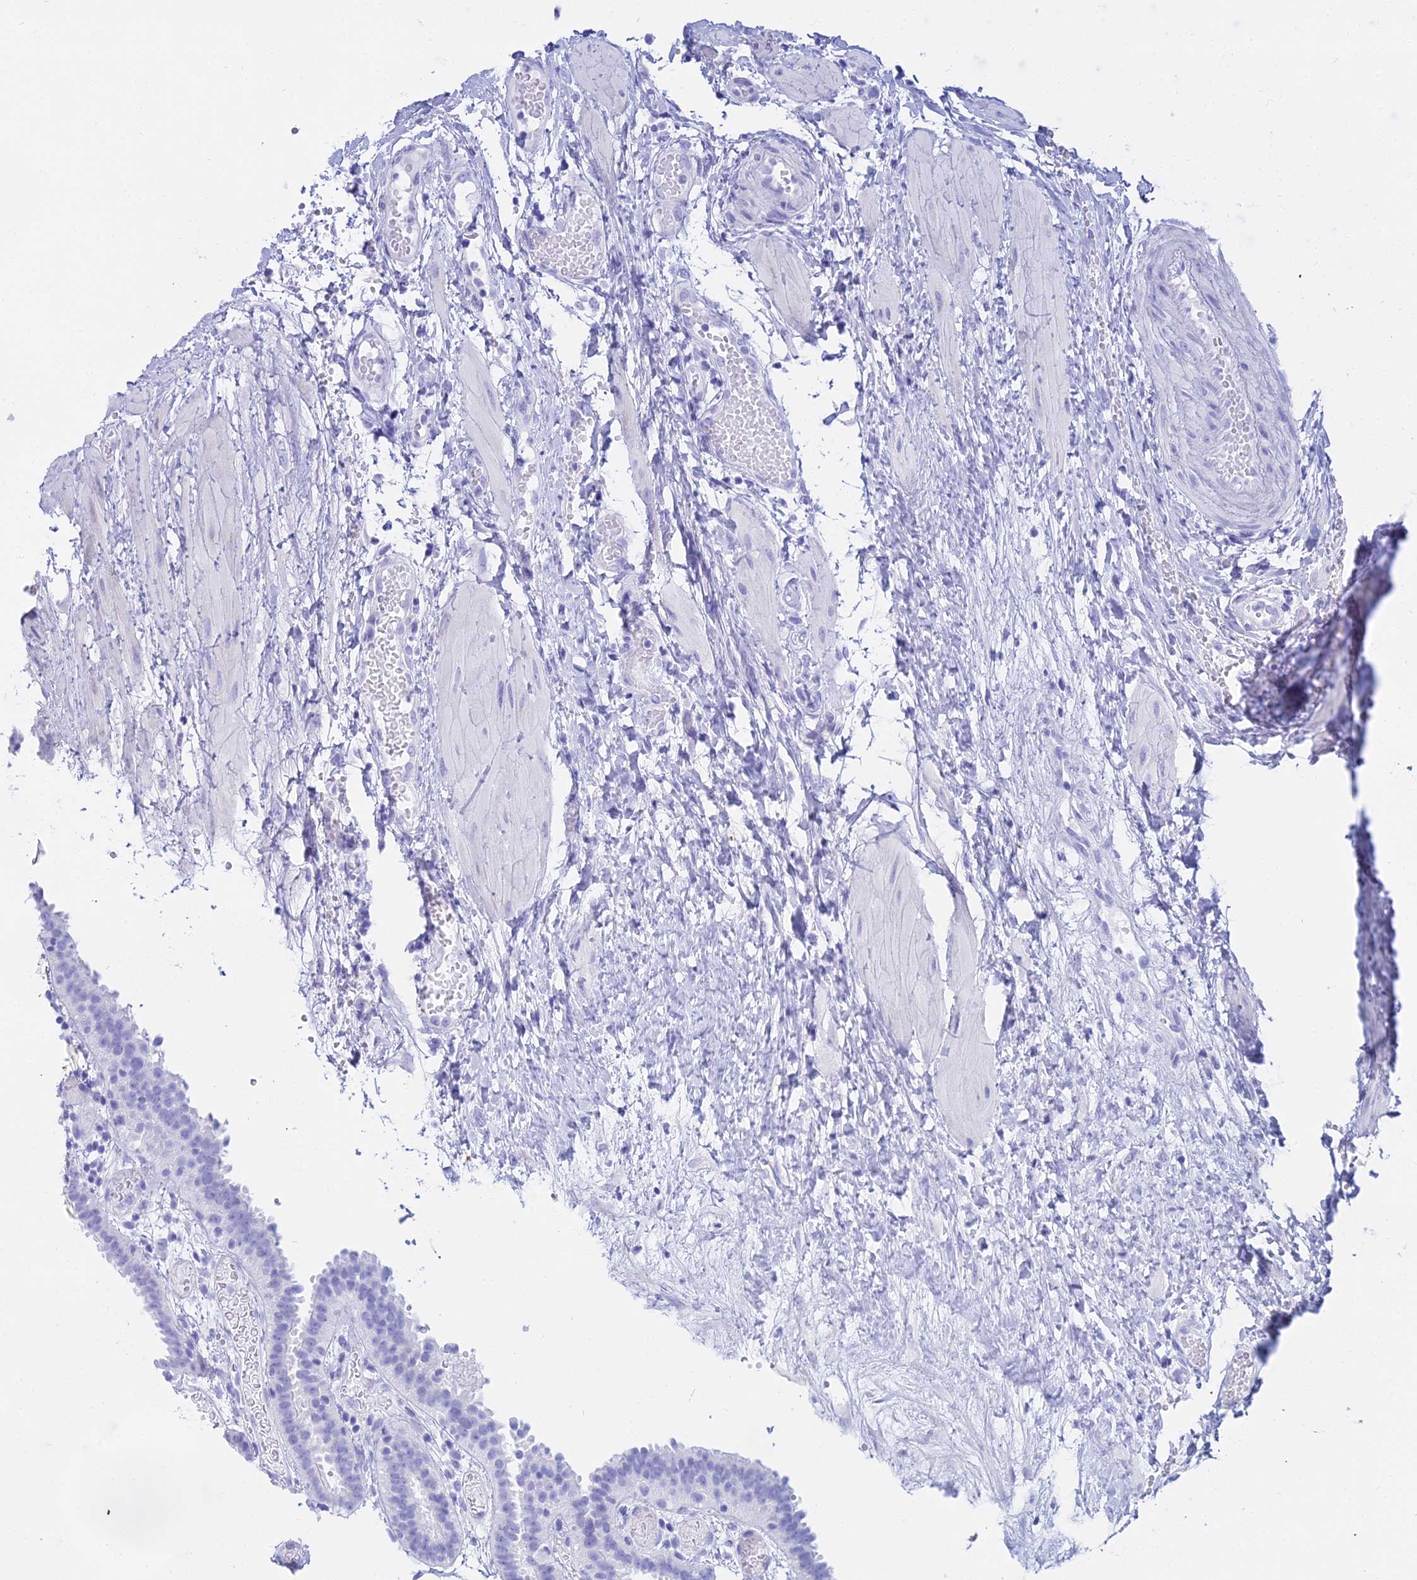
{"staining": {"intensity": "negative", "quantity": "none", "location": "none"}, "tissue": "fallopian tube", "cell_type": "Glandular cells", "image_type": "normal", "snomed": [{"axis": "morphology", "description": "Normal tissue, NOS"}, {"axis": "topography", "description": "Fallopian tube"}], "caption": "The immunohistochemistry (IHC) micrograph has no significant expression in glandular cells of fallopian tube.", "gene": "CGB1", "patient": {"sex": "female", "age": 37}}